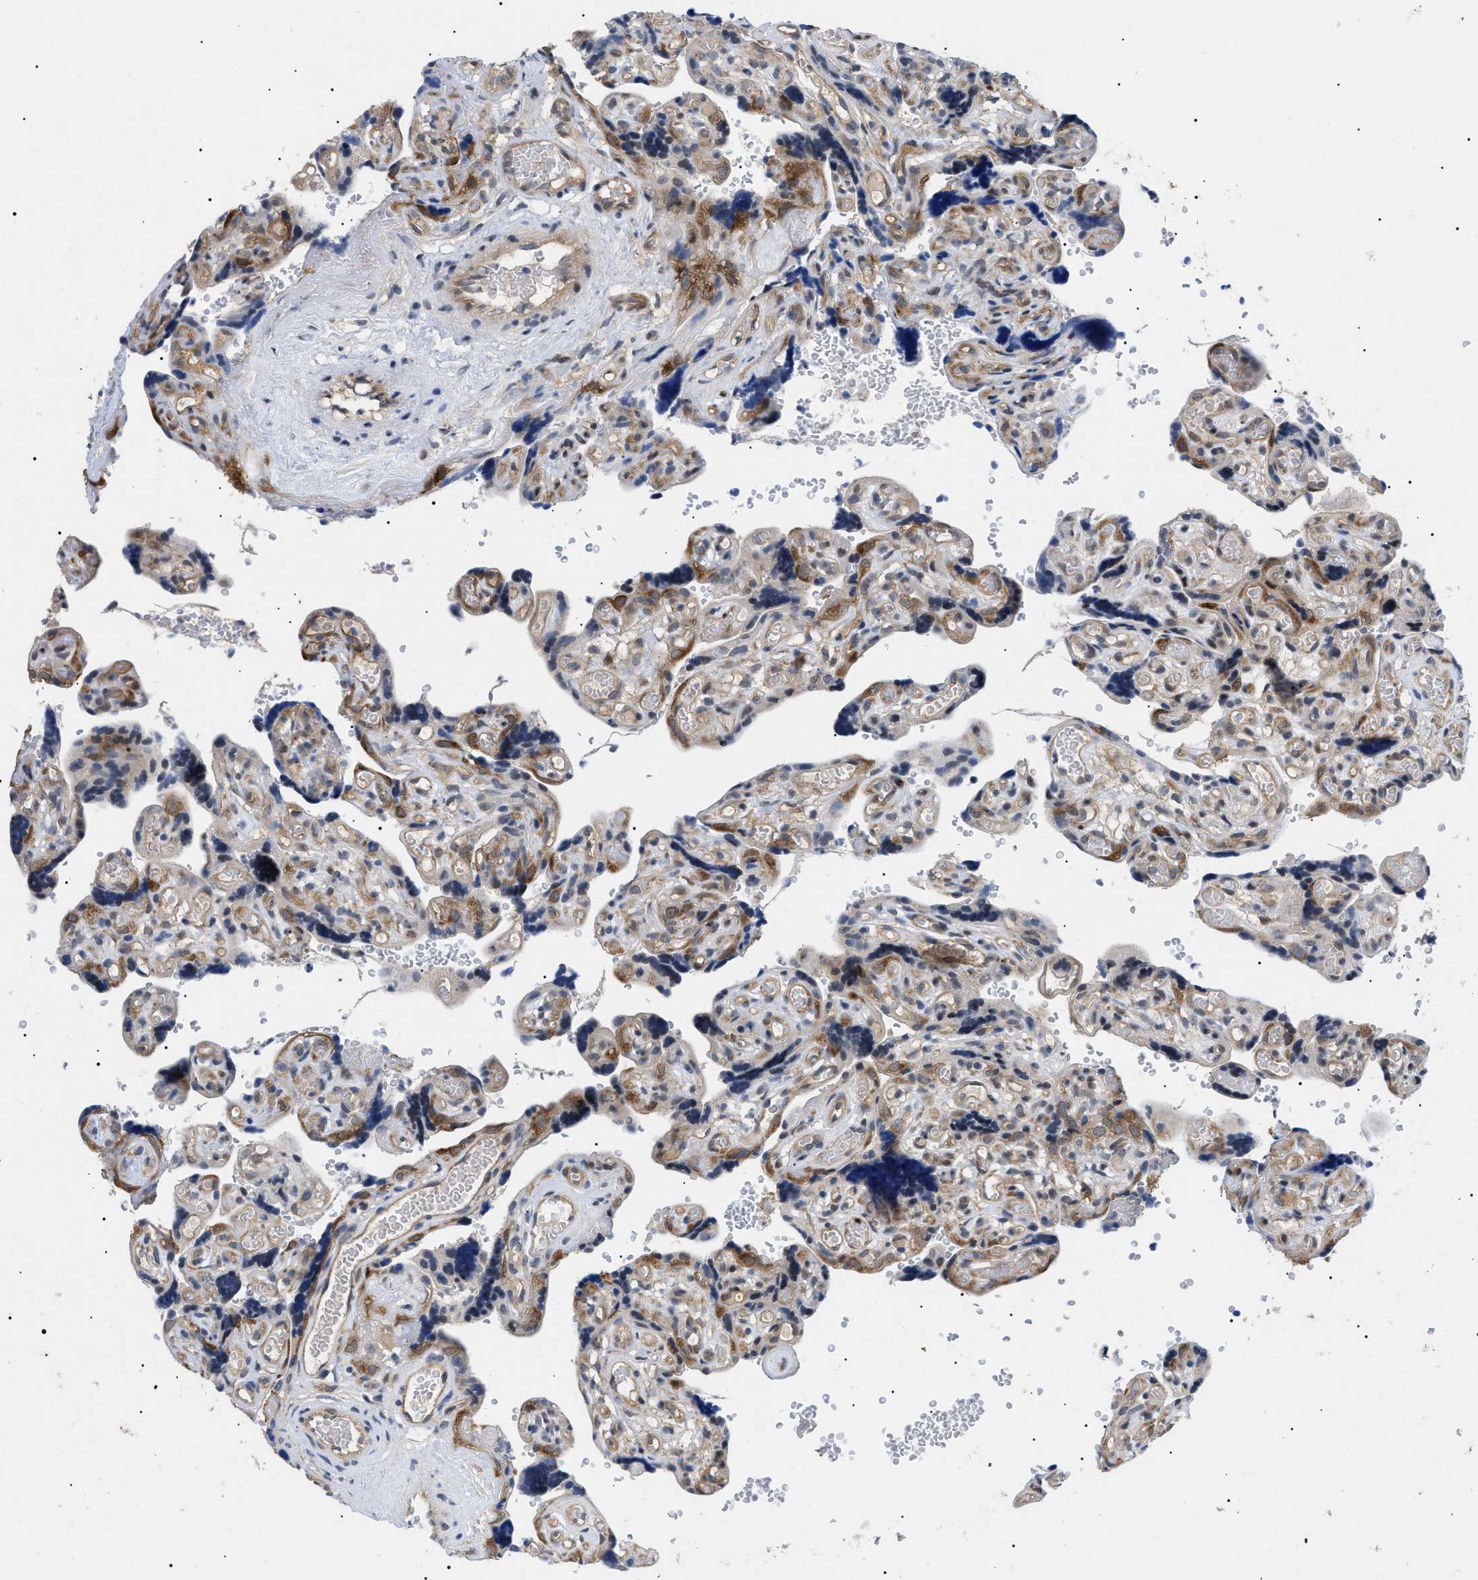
{"staining": {"intensity": "moderate", "quantity": ">75%", "location": "cytoplasmic/membranous"}, "tissue": "placenta", "cell_type": "Decidual cells", "image_type": "normal", "snomed": [{"axis": "morphology", "description": "Normal tissue, NOS"}, {"axis": "topography", "description": "Placenta"}], "caption": "A brown stain shows moderate cytoplasmic/membranous expression of a protein in decidual cells of benign placenta. (IHC, brightfield microscopy, high magnification).", "gene": "GARRE1", "patient": {"sex": "female", "age": 30}}